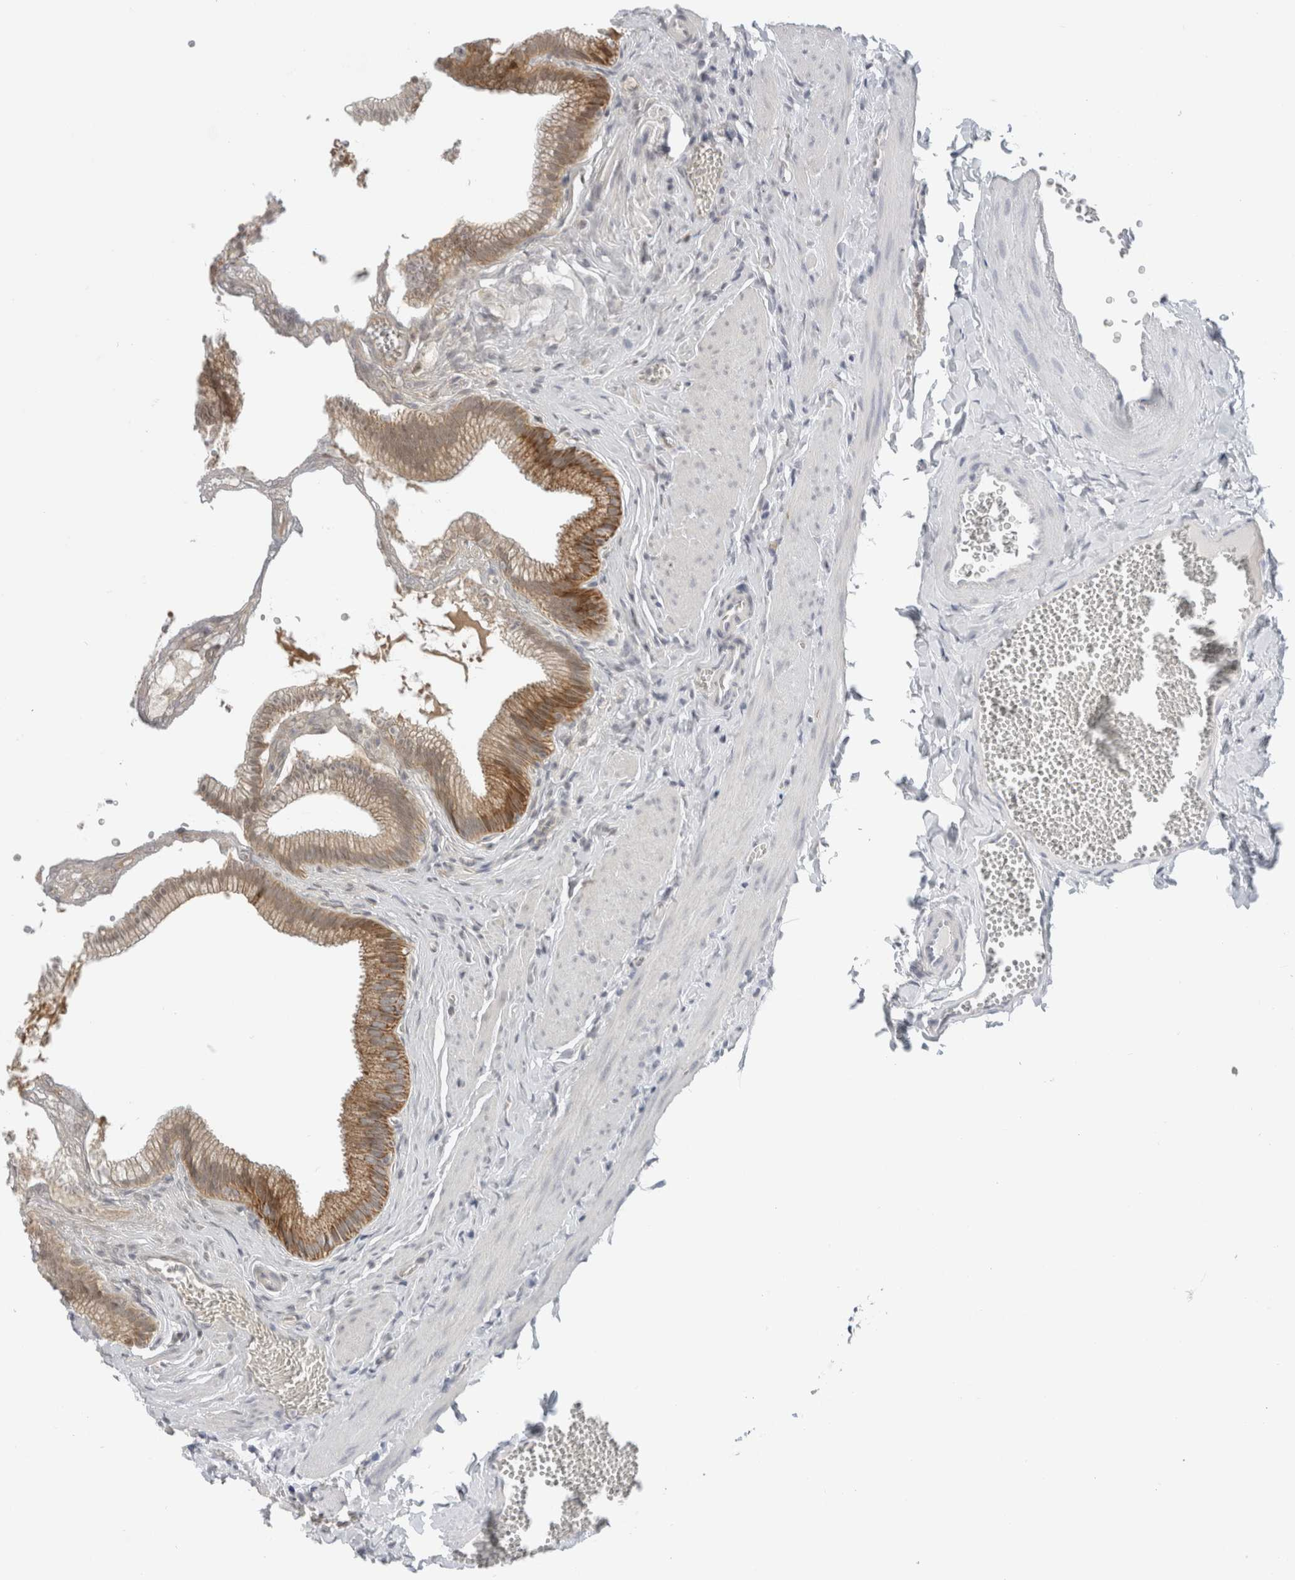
{"staining": {"intensity": "strong", "quantity": ">75%", "location": "cytoplasmic/membranous"}, "tissue": "gallbladder", "cell_type": "Glandular cells", "image_type": "normal", "snomed": [{"axis": "morphology", "description": "Normal tissue, NOS"}, {"axis": "topography", "description": "Gallbladder"}], "caption": "Glandular cells demonstrate high levels of strong cytoplasmic/membranous expression in about >75% of cells in benign gallbladder.", "gene": "FAHD1", "patient": {"sex": "male", "age": 38}}